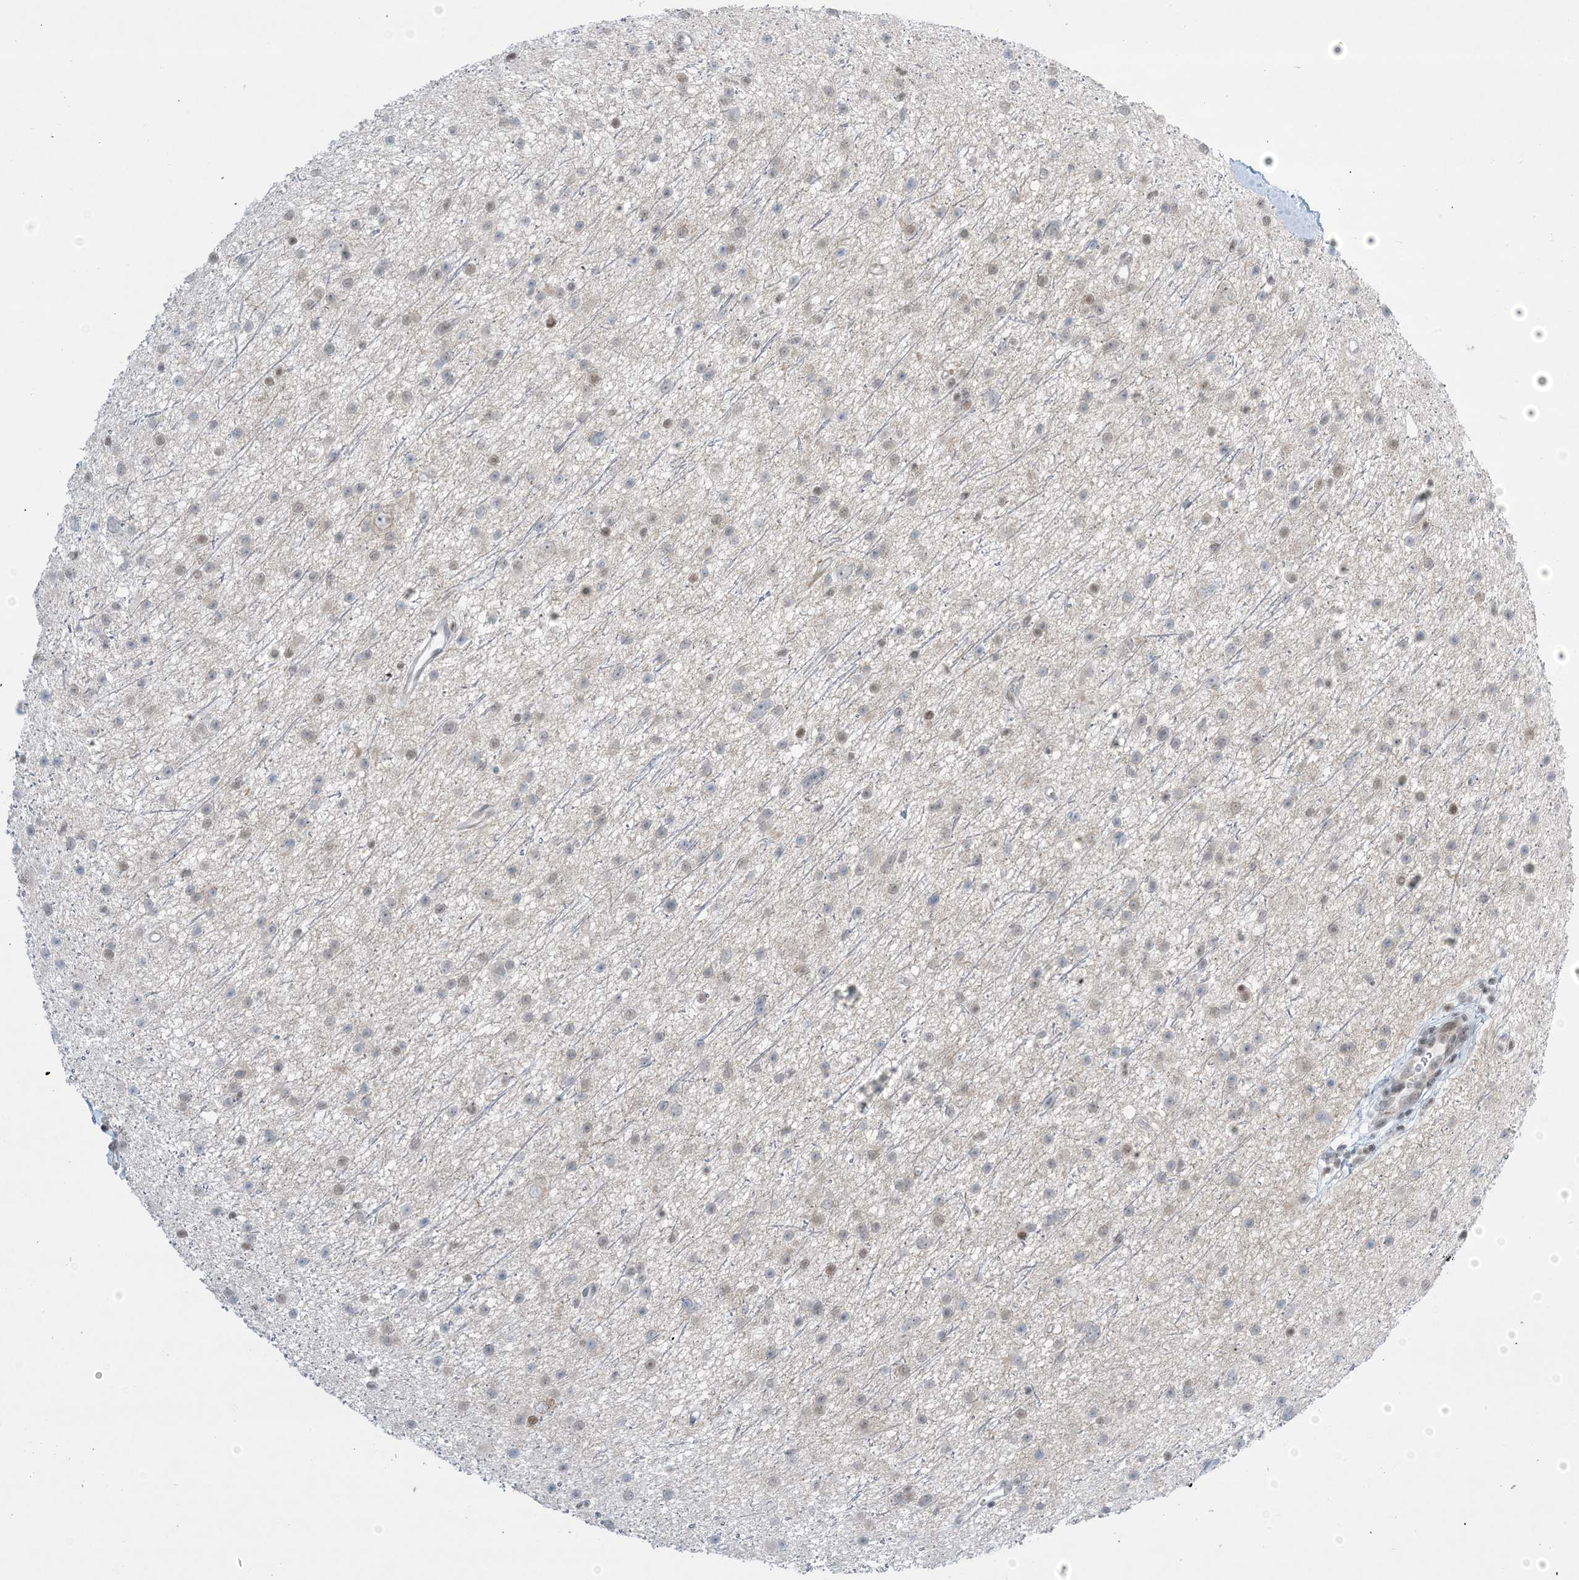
{"staining": {"intensity": "negative", "quantity": "none", "location": "none"}, "tissue": "glioma", "cell_type": "Tumor cells", "image_type": "cancer", "snomed": [{"axis": "morphology", "description": "Glioma, malignant, Low grade"}, {"axis": "topography", "description": "Cerebral cortex"}], "caption": "An image of human malignant glioma (low-grade) is negative for staining in tumor cells.", "gene": "TFPT", "patient": {"sex": "female", "age": 39}}